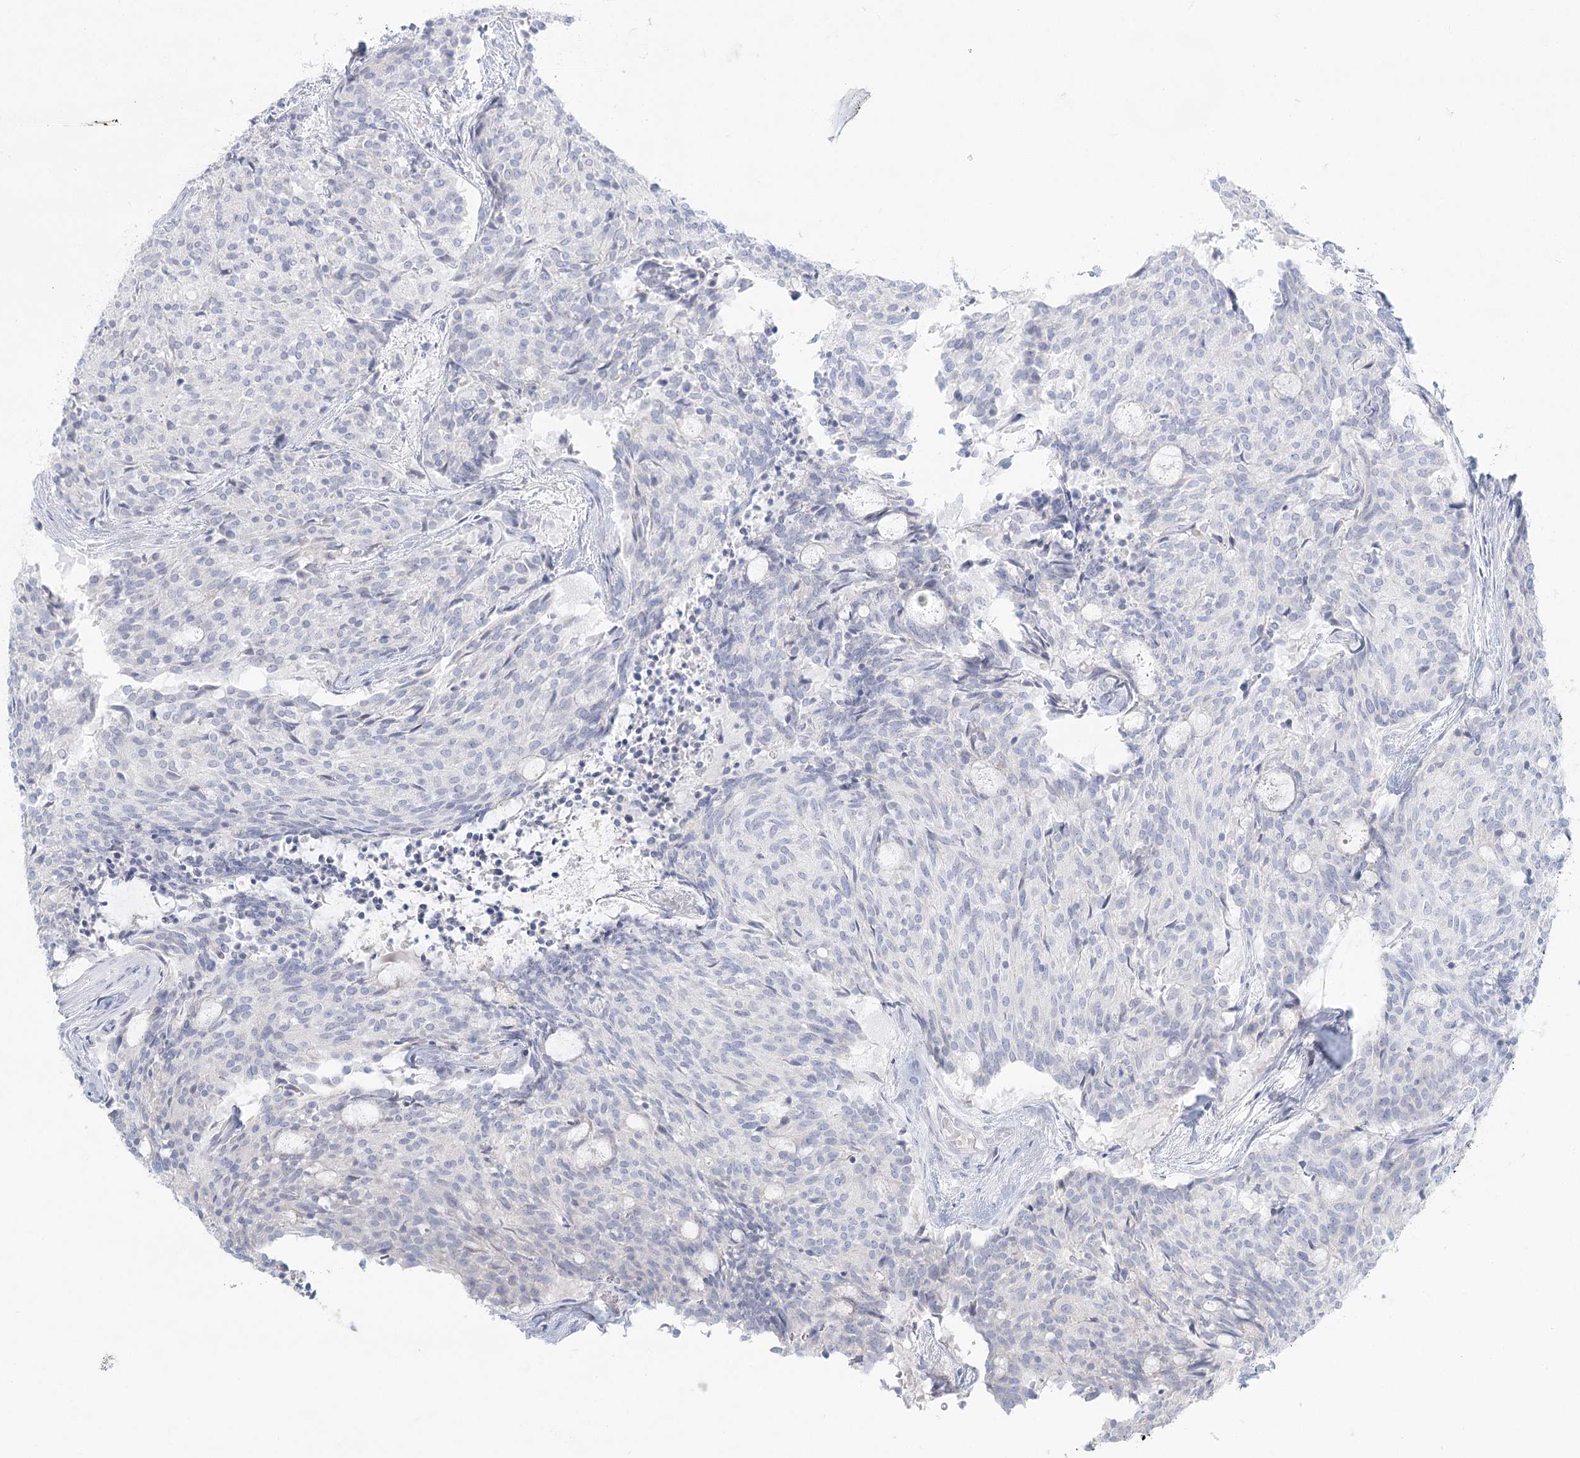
{"staining": {"intensity": "negative", "quantity": "none", "location": "none"}, "tissue": "carcinoid", "cell_type": "Tumor cells", "image_type": "cancer", "snomed": [{"axis": "morphology", "description": "Carcinoid, malignant, NOS"}, {"axis": "topography", "description": "Pancreas"}], "caption": "This is an IHC image of carcinoid (malignant). There is no expression in tumor cells.", "gene": "DMGDH", "patient": {"sex": "female", "age": 54}}